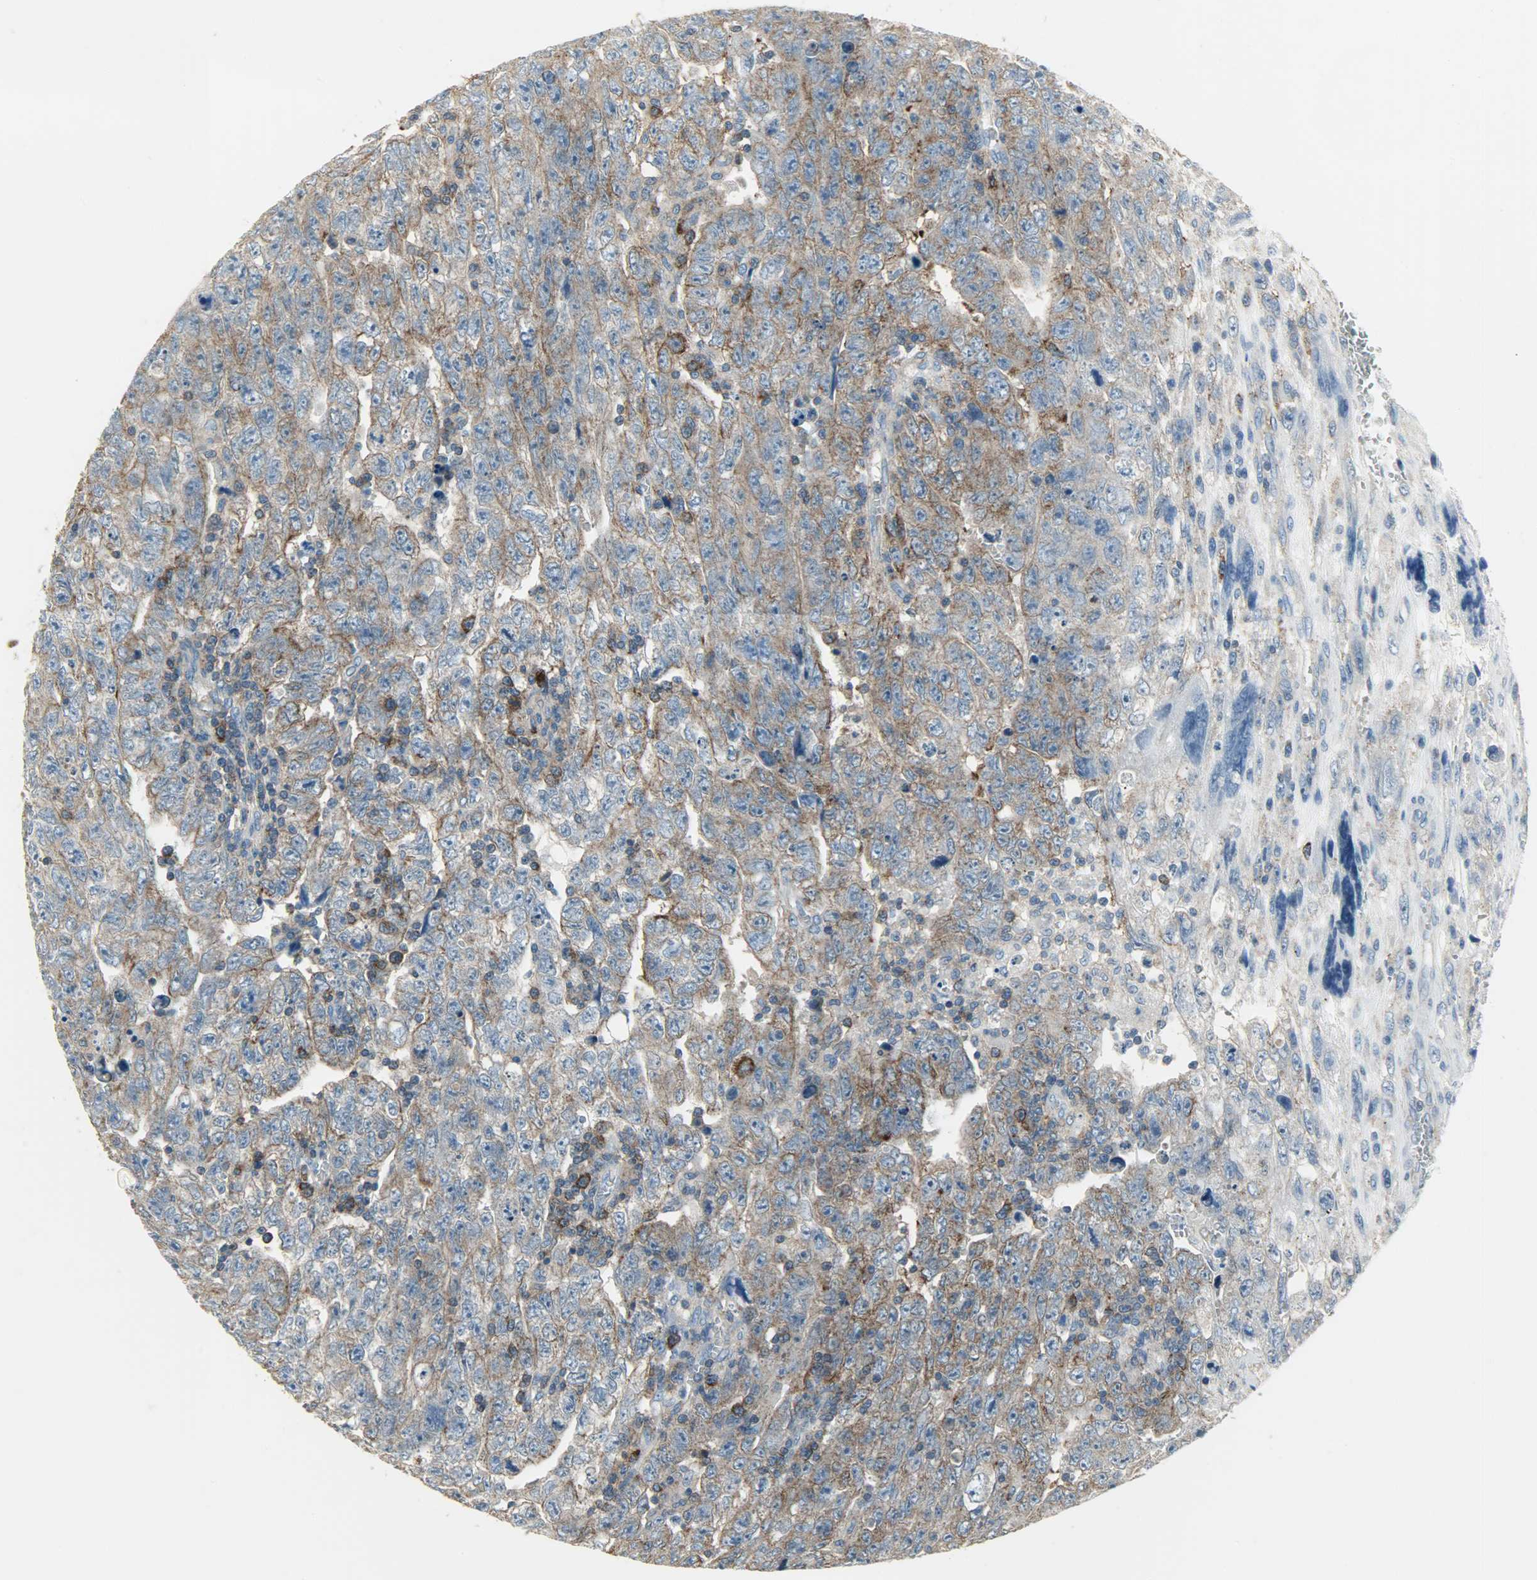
{"staining": {"intensity": "moderate", "quantity": ">75%", "location": "cytoplasmic/membranous"}, "tissue": "testis cancer", "cell_type": "Tumor cells", "image_type": "cancer", "snomed": [{"axis": "morphology", "description": "Carcinoma, Embryonal, NOS"}, {"axis": "topography", "description": "Testis"}], "caption": "An image of human testis cancer stained for a protein displays moderate cytoplasmic/membranous brown staining in tumor cells.", "gene": "DNAJA4", "patient": {"sex": "male", "age": 28}}